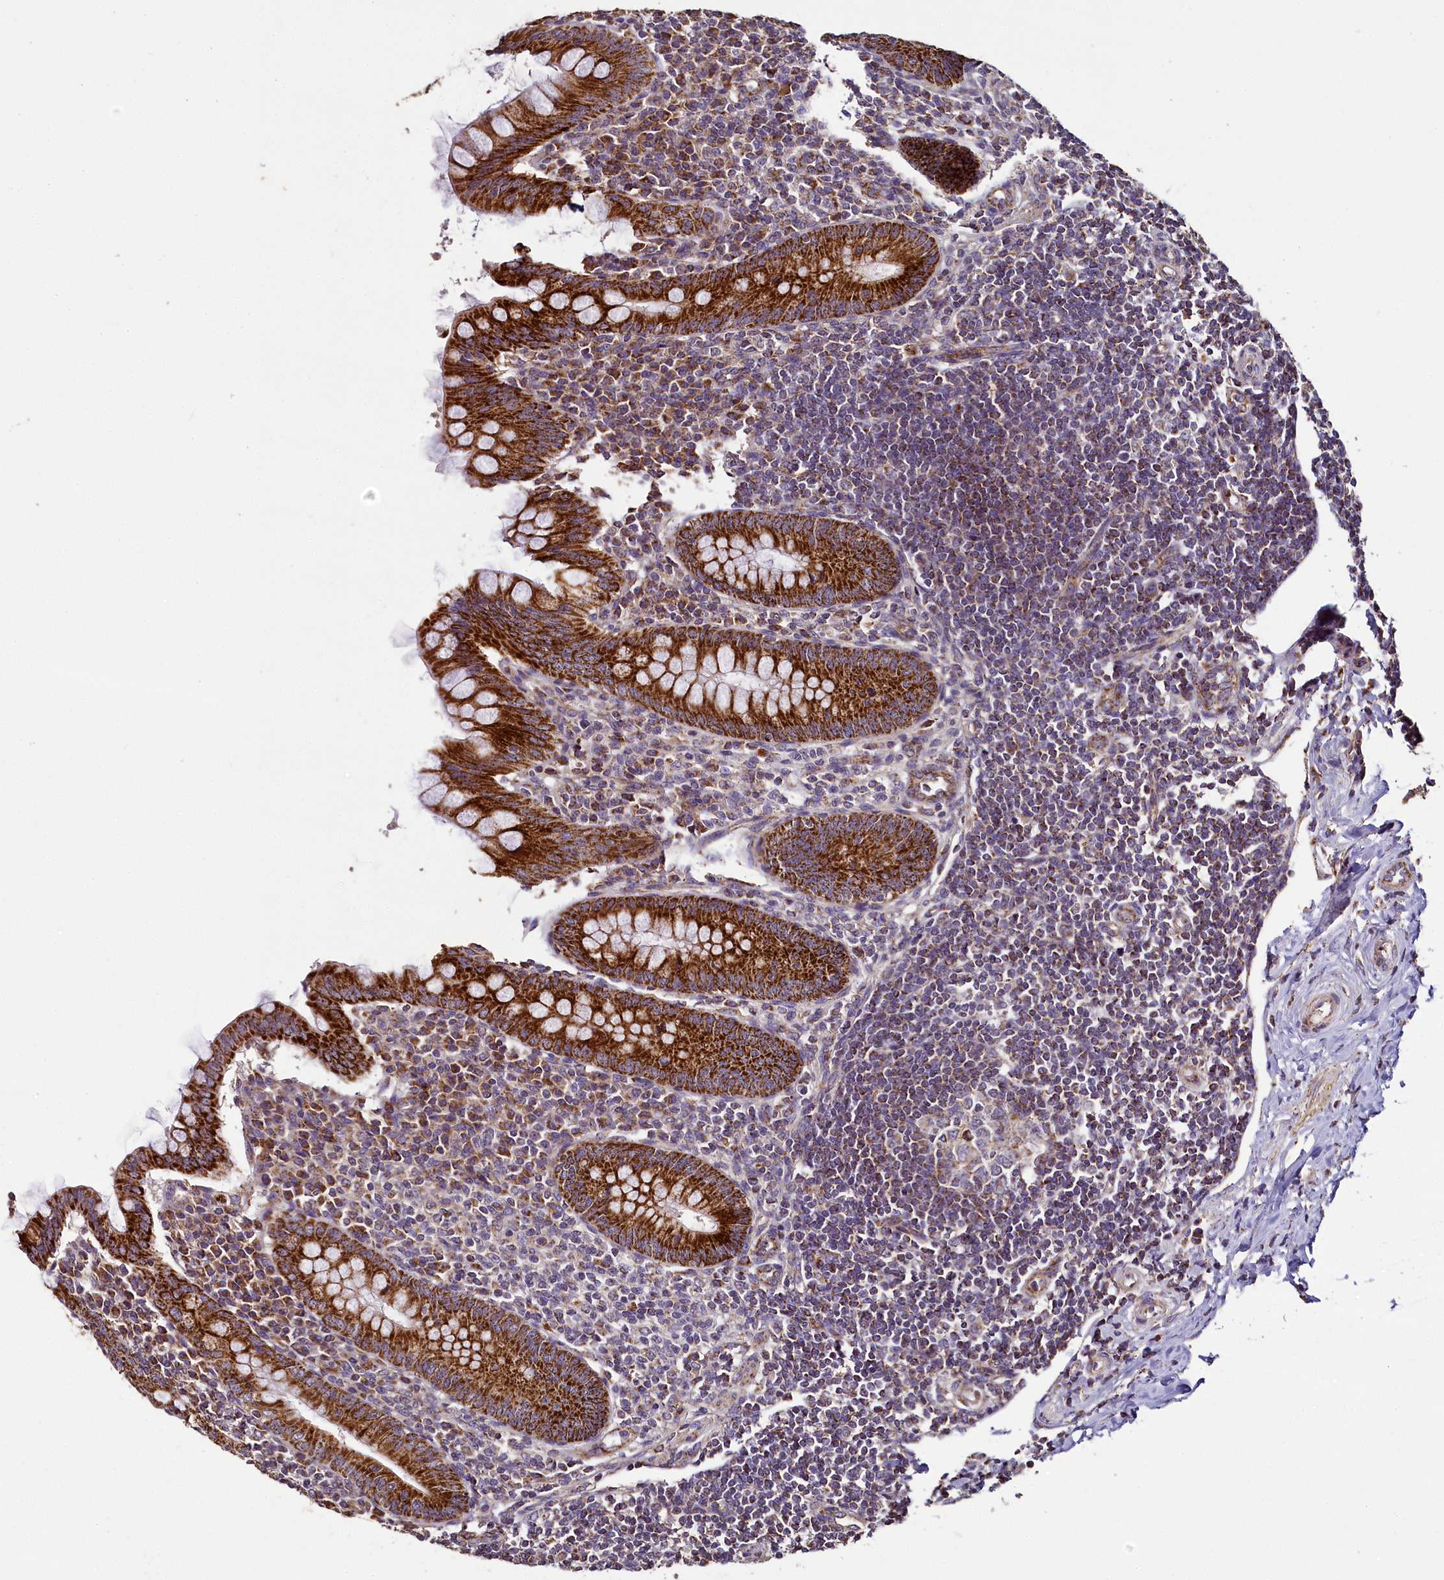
{"staining": {"intensity": "strong", "quantity": ">75%", "location": "cytoplasmic/membranous"}, "tissue": "appendix", "cell_type": "Glandular cells", "image_type": "normal", "snomed": [{"axis": "morphology", "description": "Normal tissue, NOS"}, {"axis": "topography", "description": "Appendix"}], "caption": "This micrograph shows immunohistochemistry staining of normal human appendix, with high strong cytoplasmic/membranous staining in about >75% of glandular cells.", "gene": "COQ9", "patient": {"sex": "female", "age": 33}}